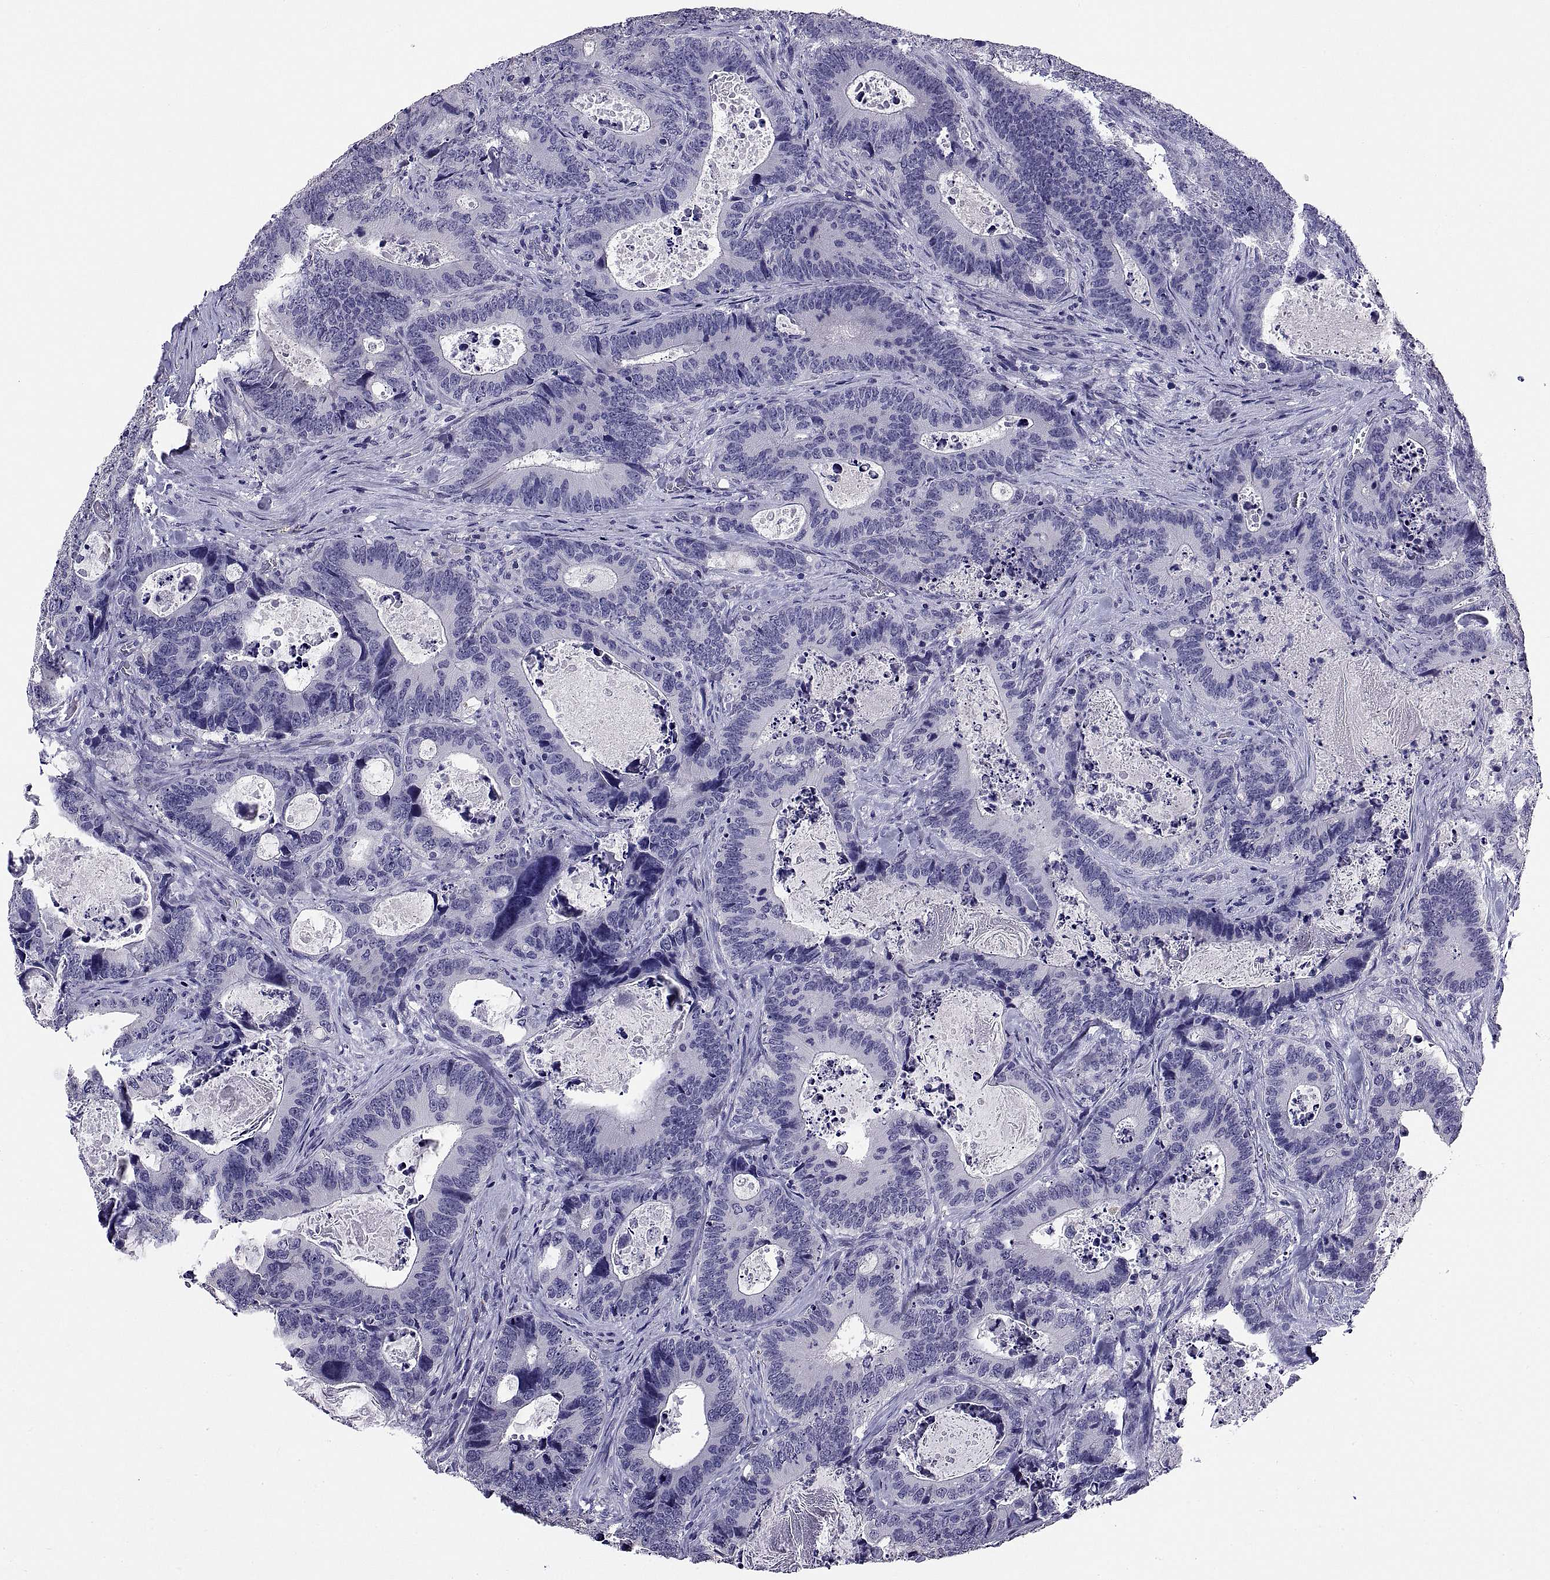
{"staining": {"intensity": "negative", "quantity": "none", "location": "none"}, "tissue": "colorectal cancer", "cell_type": "Tumor cells", "image_type": "cancer", "snomed": [{"axis": "morphology", "description": "Adenocarcinoma, NOS"}, {"axis": "topography", "description": "Colon"}], "caption": "High power microscopy micrograph of an immunohistochemistry (IHC) image of adenocarcinoma (colorectal), revealing no significant positivity in tumor cells.", "gene": "TGFBR3L", "patient": {"sex": "female", "age": 82}}